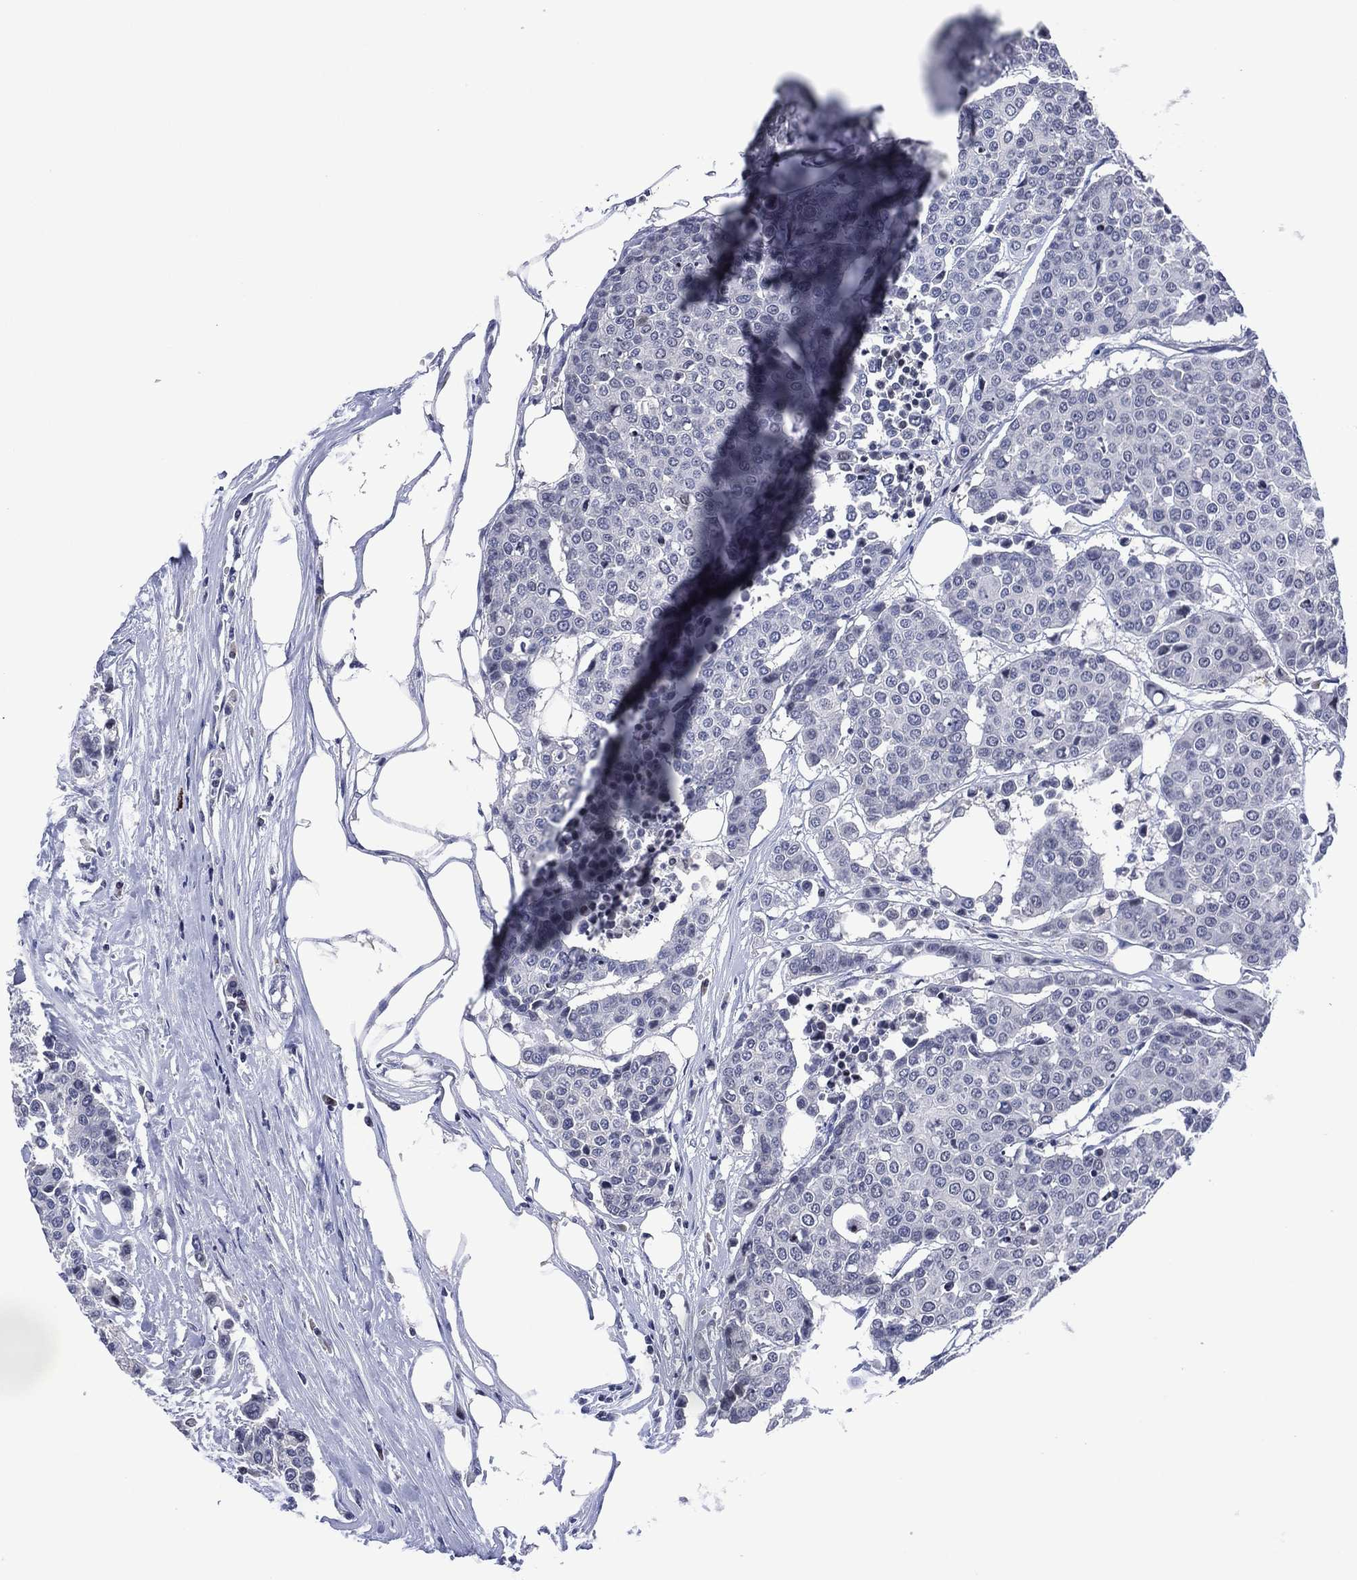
{"staining": {"intensity": "negative", "quantity": "none", "location": "none"}, "tissue": "carcinoid", "cell_type": "Tumor cells", "image_type": "cancer", "snomed": [{"axis": "morphology", "description": "Carcinoid, malignant, NOS"}, {"axis": "topography", "description": "Colon"}], "caption": "There is no significant staining in tumor cells of carcinoid. (Stains: DAB (3,3'-diaminobenzidine) IHC with hematoxylin counter stain, Microscopy: brightfield microscopy at high magnification).", "gene": "USP26", "patient": {"sex": "male", "age": 81}}